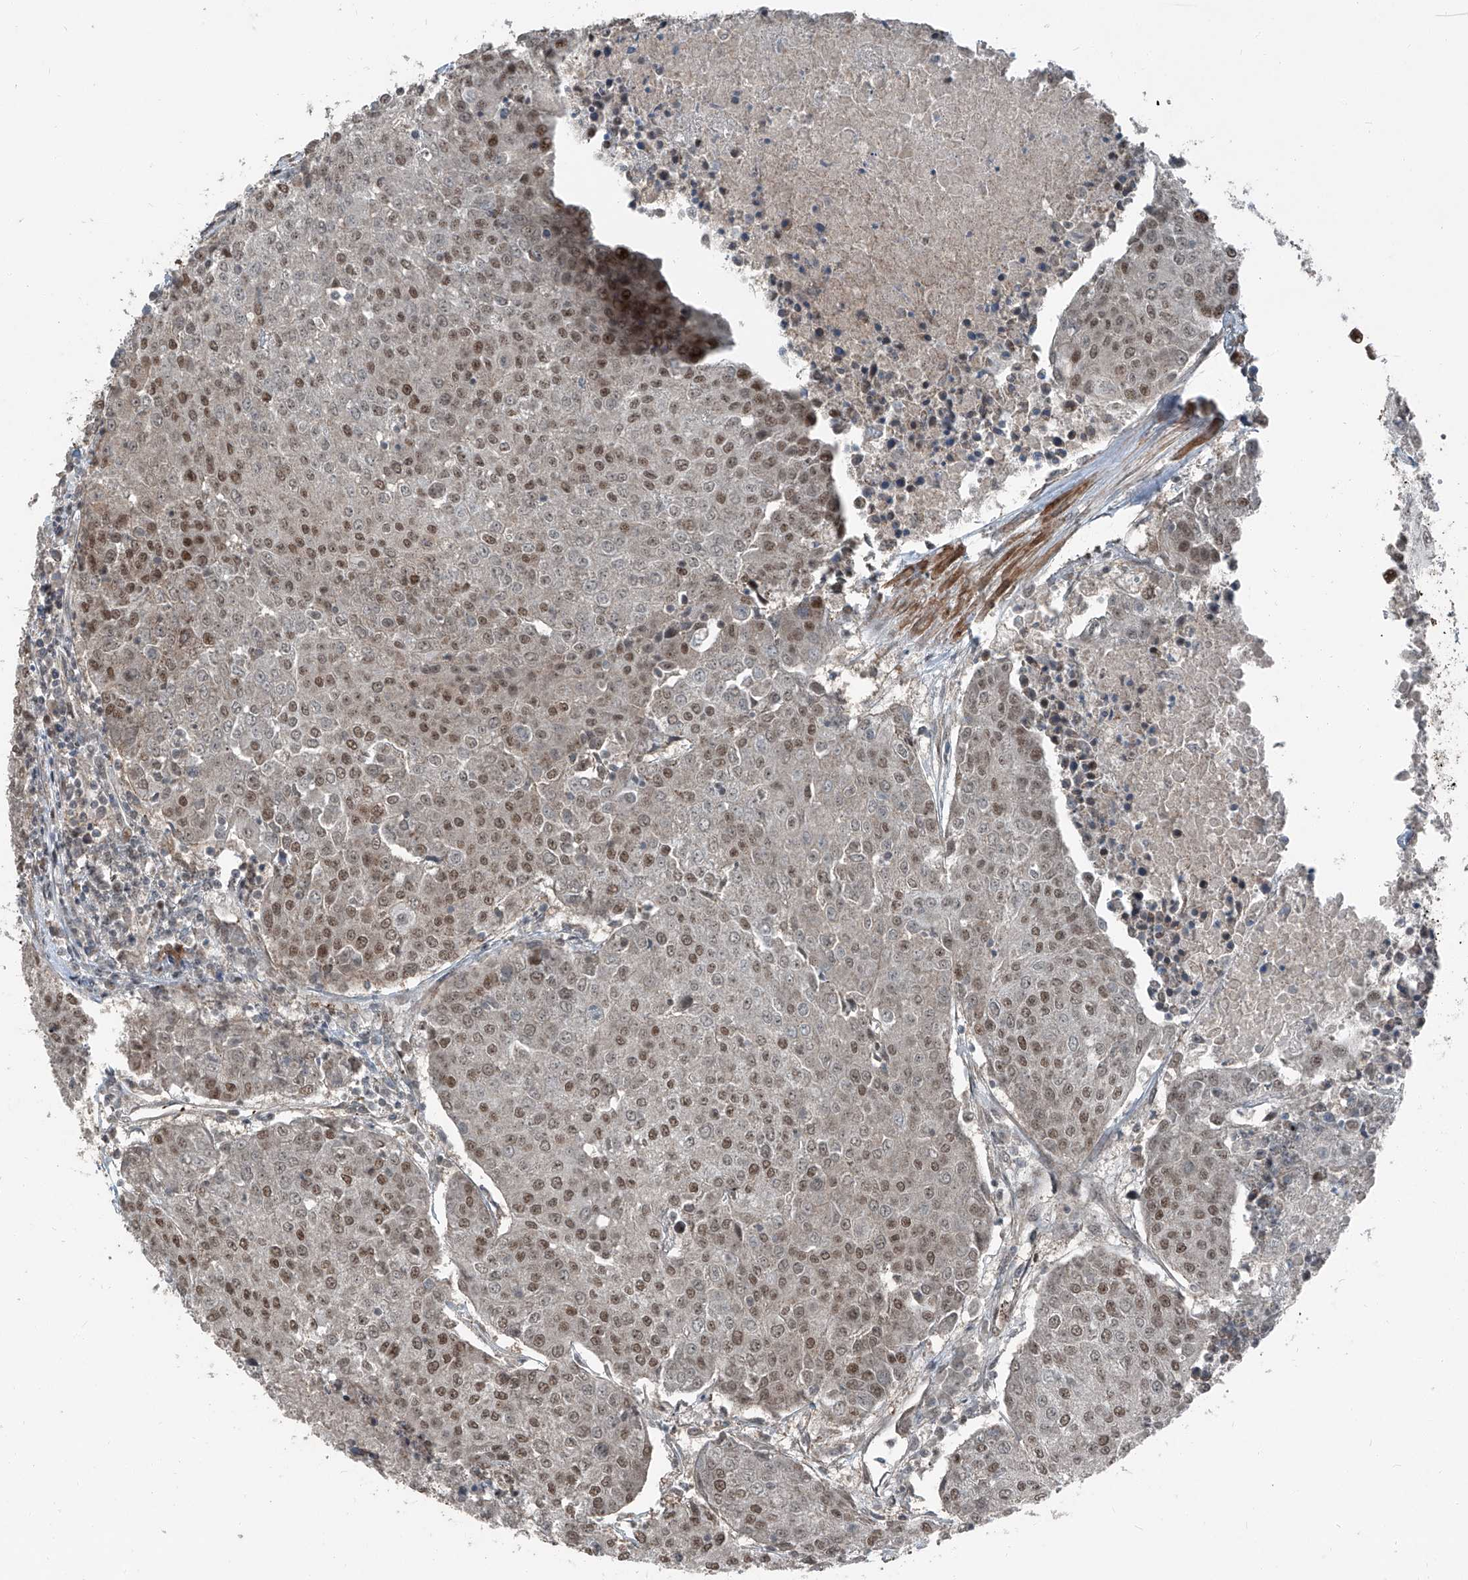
{"staining": {"intensity": "moderate", "quantity": ">75%", "location": "nuclear"}, "tissue": "urothelial cancer", "cell_type": "Tumor cells", "image_type": "cancer", "snomed": [{"axis": "morphology", "description": "Urothelial carcinoma, High grade"}, {"axis": "topography", "description": "Urinary bladder"}], "caption": "Protein expression analysis of human urothelial cancer reveals moderate nuclear staining in about >75% of tumor cells.", "gene": "ZNF570", "patient": {"sex": "female", "age": 85}}